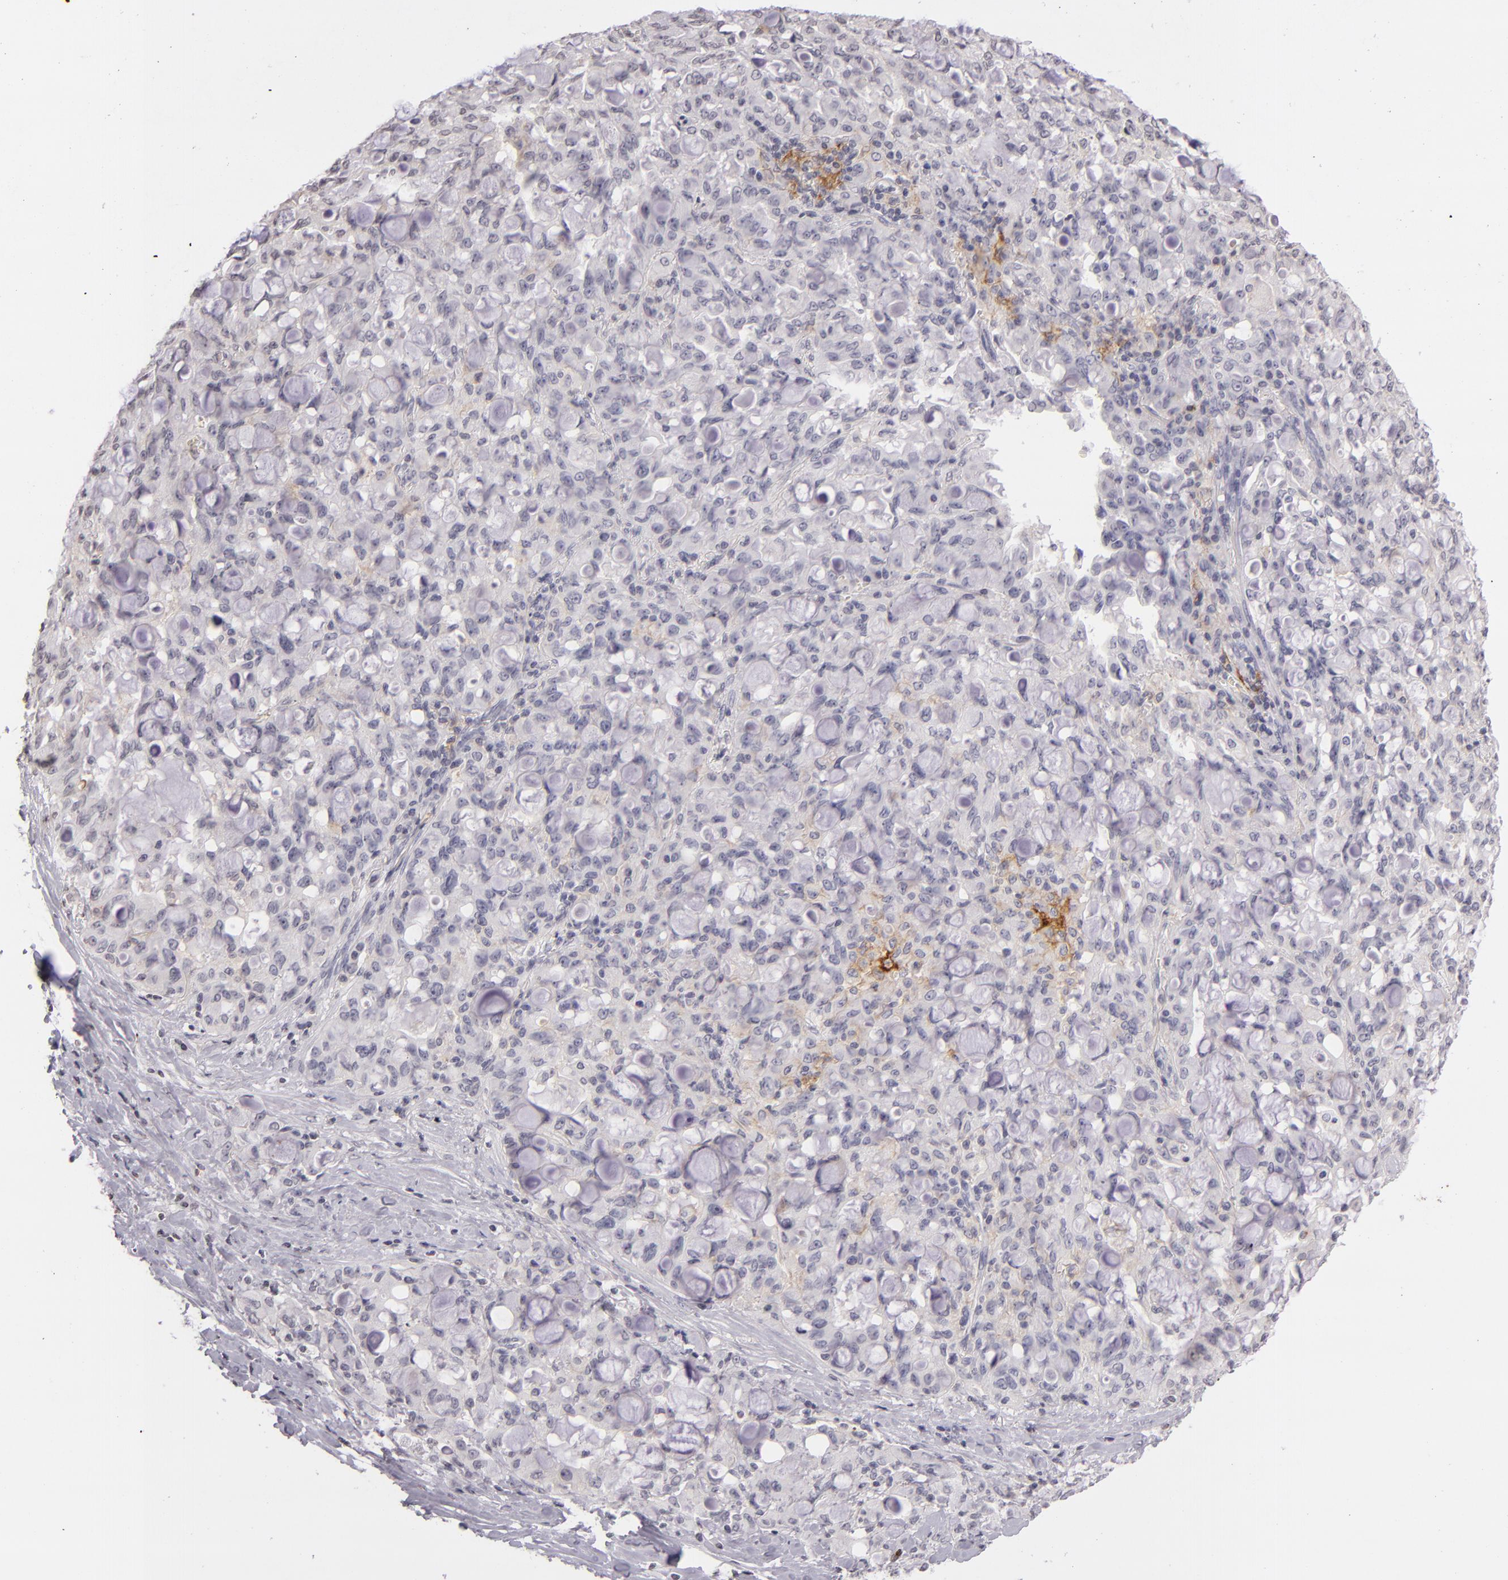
{"staining": {"intensity": "negative", "quantity": "none", "location": "none"}, "tissue": "lung cancer", "cell_type": "Tumor cells", "image_type": "cancer", "snomed": [{"axis": "morphology", "description": "Adenocarcinoma, NOS"}, {"axis": "topography", "description": "Lung"}], "caption": "Lung adenocarcinoma was stained to show a protein in brown. There is no significant expression in tumor cells.", "gene": "CD40", "patient": {"sex": "female", "age": 44}}